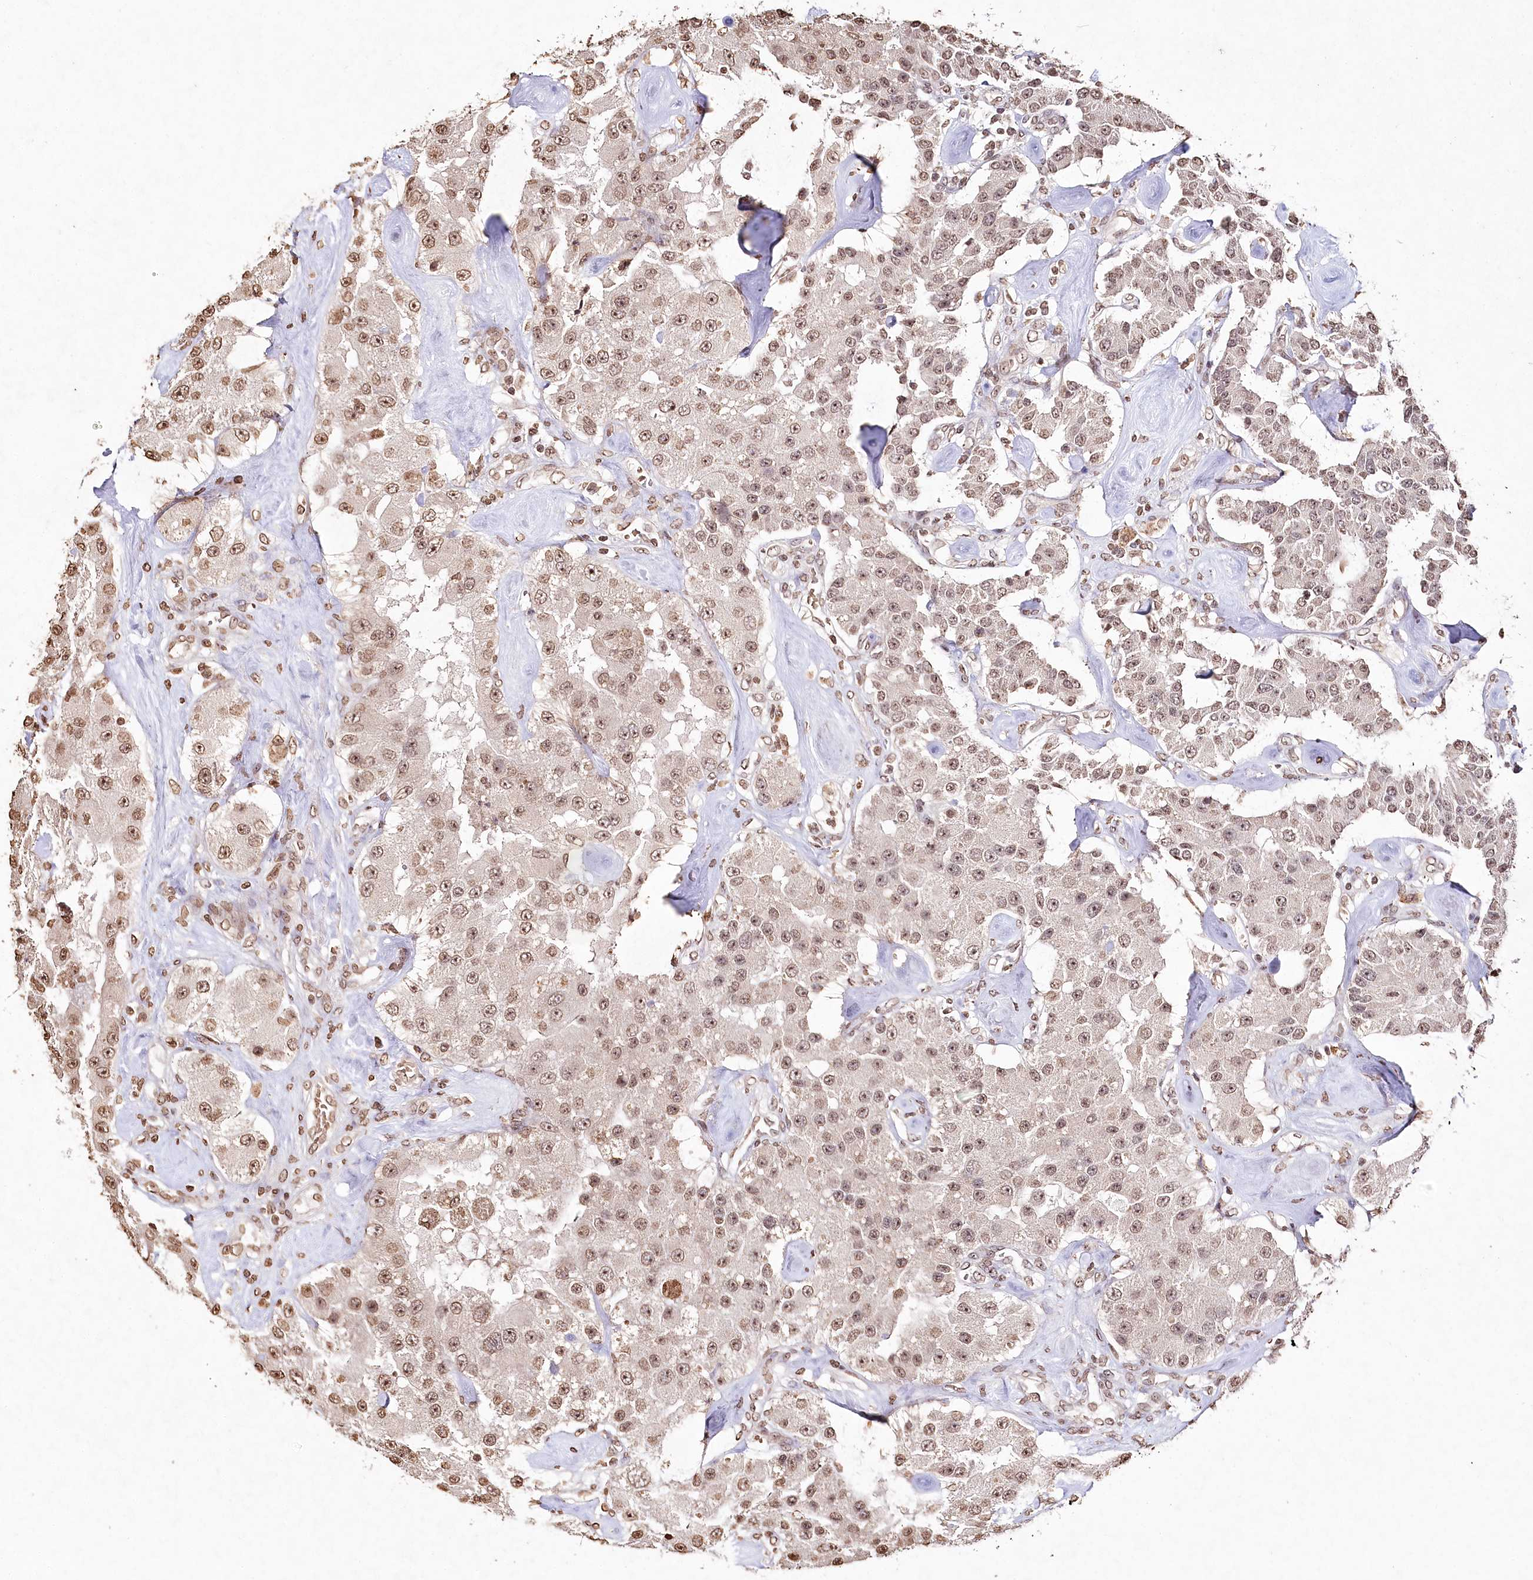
{"staining": {"intensity": "moderate", "quantity": ">75%", "location": "nuclear"}, "tissue": "carcinoid", "cell_type": "Tumor cells", "image_type": "cancer", "snomed": [{"axis": "morphology", "description": "Carcinoid, malignant, NOS"}, {"axis": "topography", "description": "Pancreas"}], "caption": "This histopathology image shows IHC staining of carcinoid (malignant), with medium moderate nuclear staining in approximately >75% of tumor cells.", "gene": "DMXL1", "patient": {"sex": "male", "age": 41}}